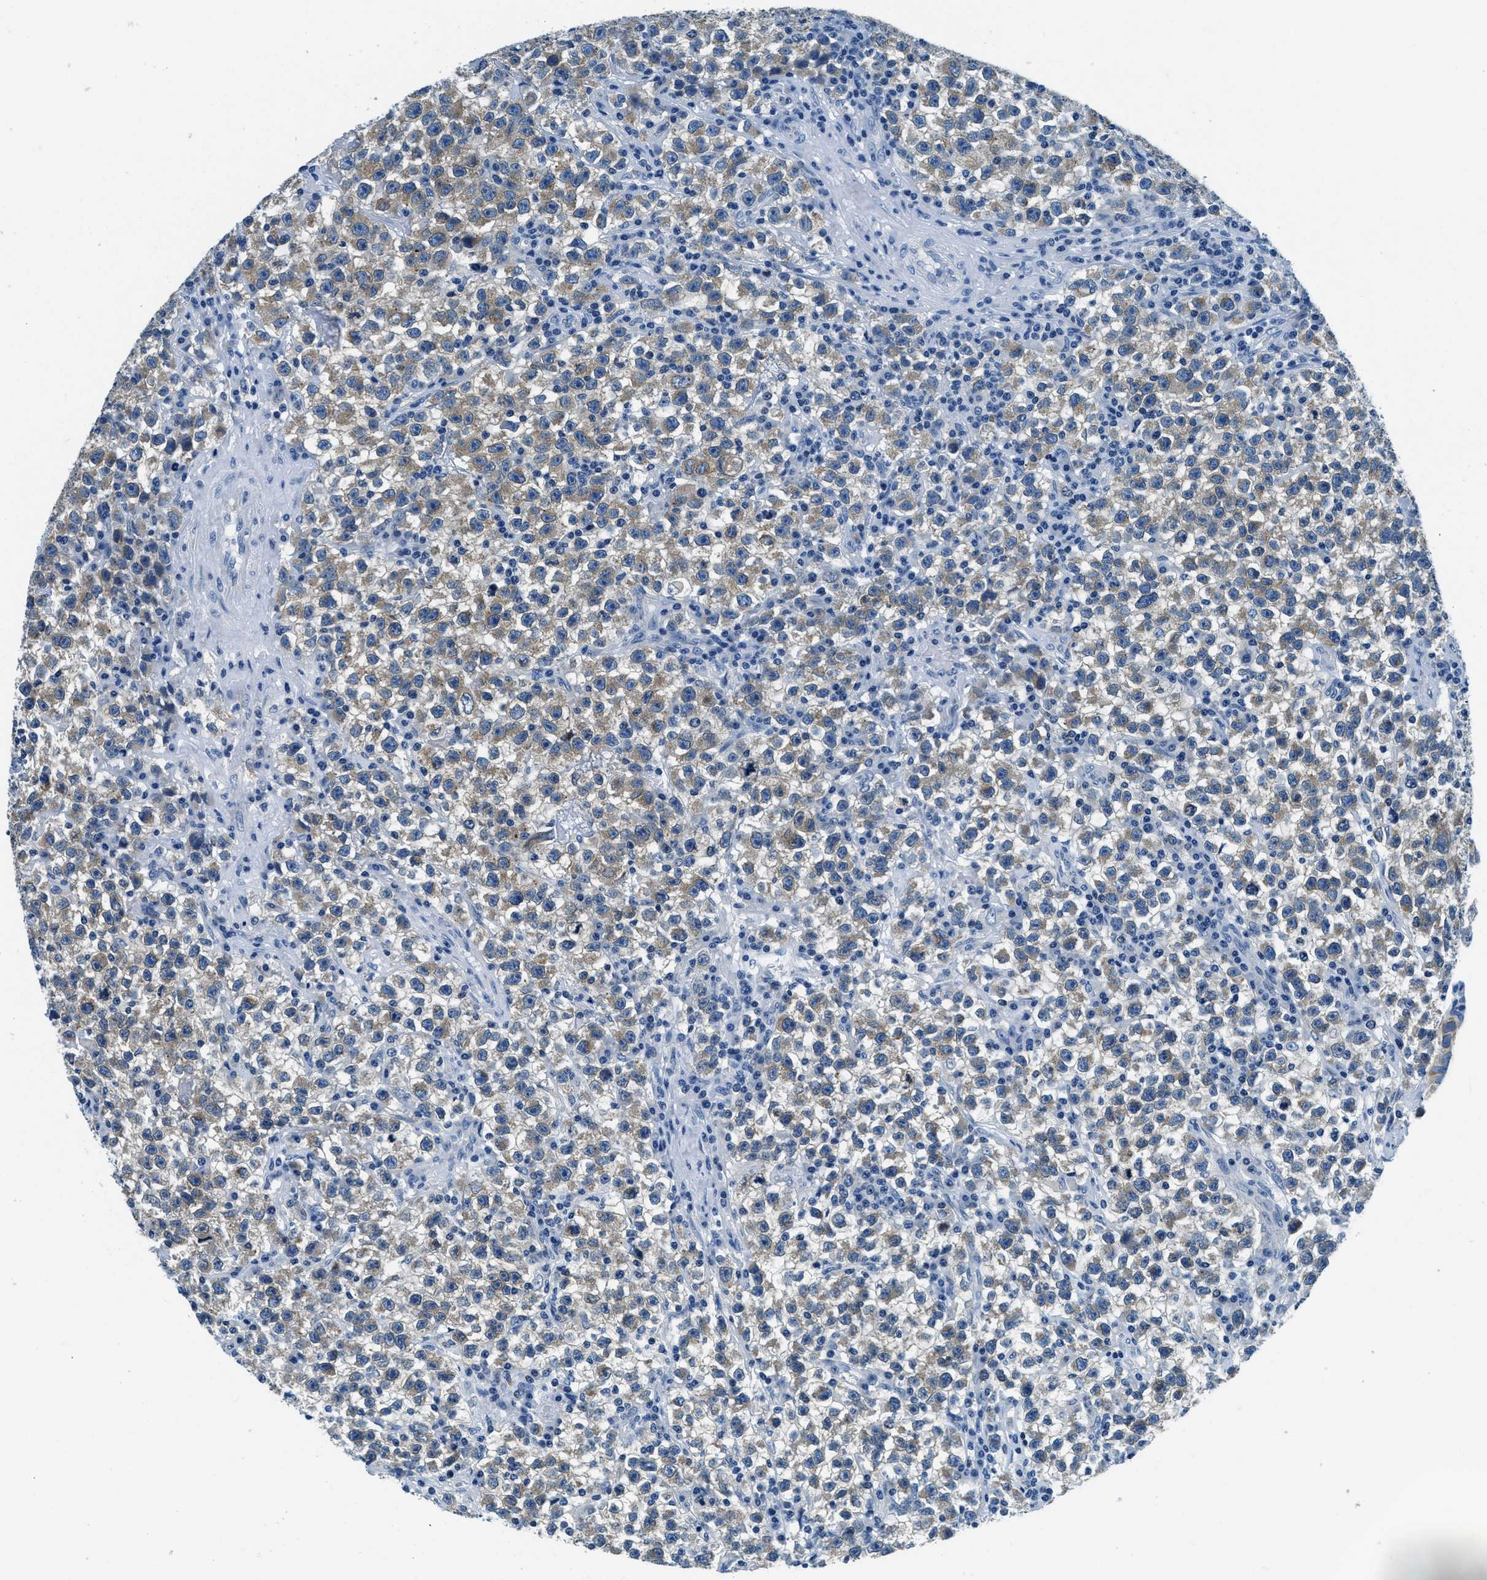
{"staining": {"intensity": "weak", "quantity": ">75%", "location": "cytoplasmic/membranous"}, "tissue": "testis cancer", "cell_type": "Tumor cells", "image_type": "cancer", "snomed": [{"axis": "morphology", "description": "Seminoma, NOS"}, {"axis": "topography", "description": "Testis"}], "caption": "A low amount of weak cytoplasmic/membranous staining is appreciated in approximately >75% of tumor cells in seminoma (testis) tissue.", "gene": "UBAC2", "patient": {"sex": "male", "age": 22}}